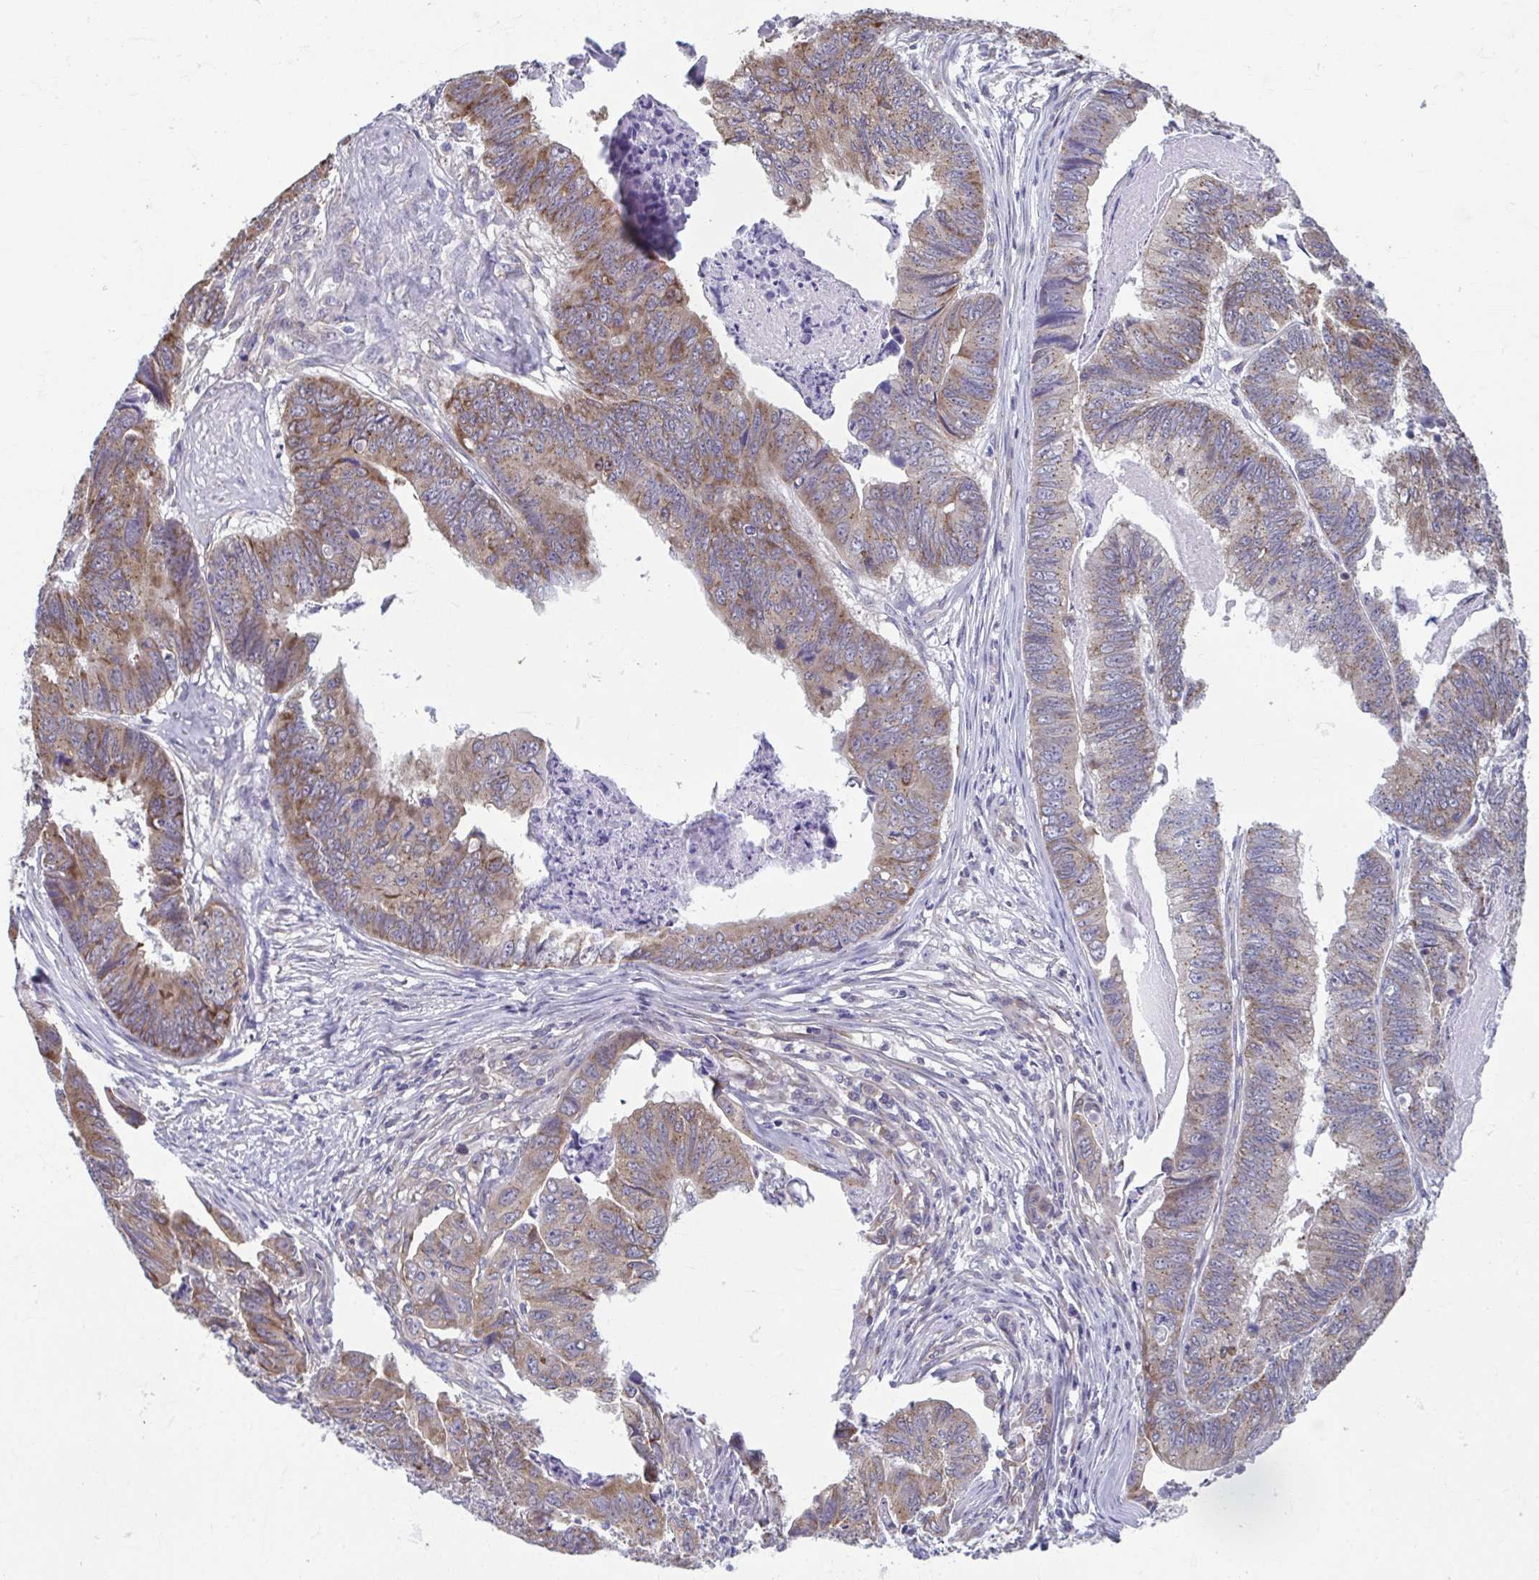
{"staining": {"intensity": "weak", "quantity": ">75%", "location": "cytoplasmic/membranous"}, "tissue": "stomach cancer", "cell_type": "Tumor cells", "image_type": "cancer", "snomed": [{"axis": "morphology", "description": "Adenocarcinoma, NOS"}, {"axis": "topography", "description": "Stomach, lower"}], "caption": "The micrograph exhibits immunohistochemical staining of adenocarcinoma (stomach). There is weak cytoplasmic/membranous positivity is appreciated in approximately >75% of tumor cells. Nuclei are stained in blue.", "gene": "TMEM108", "patient": {"sex": "male", "age": 77}}